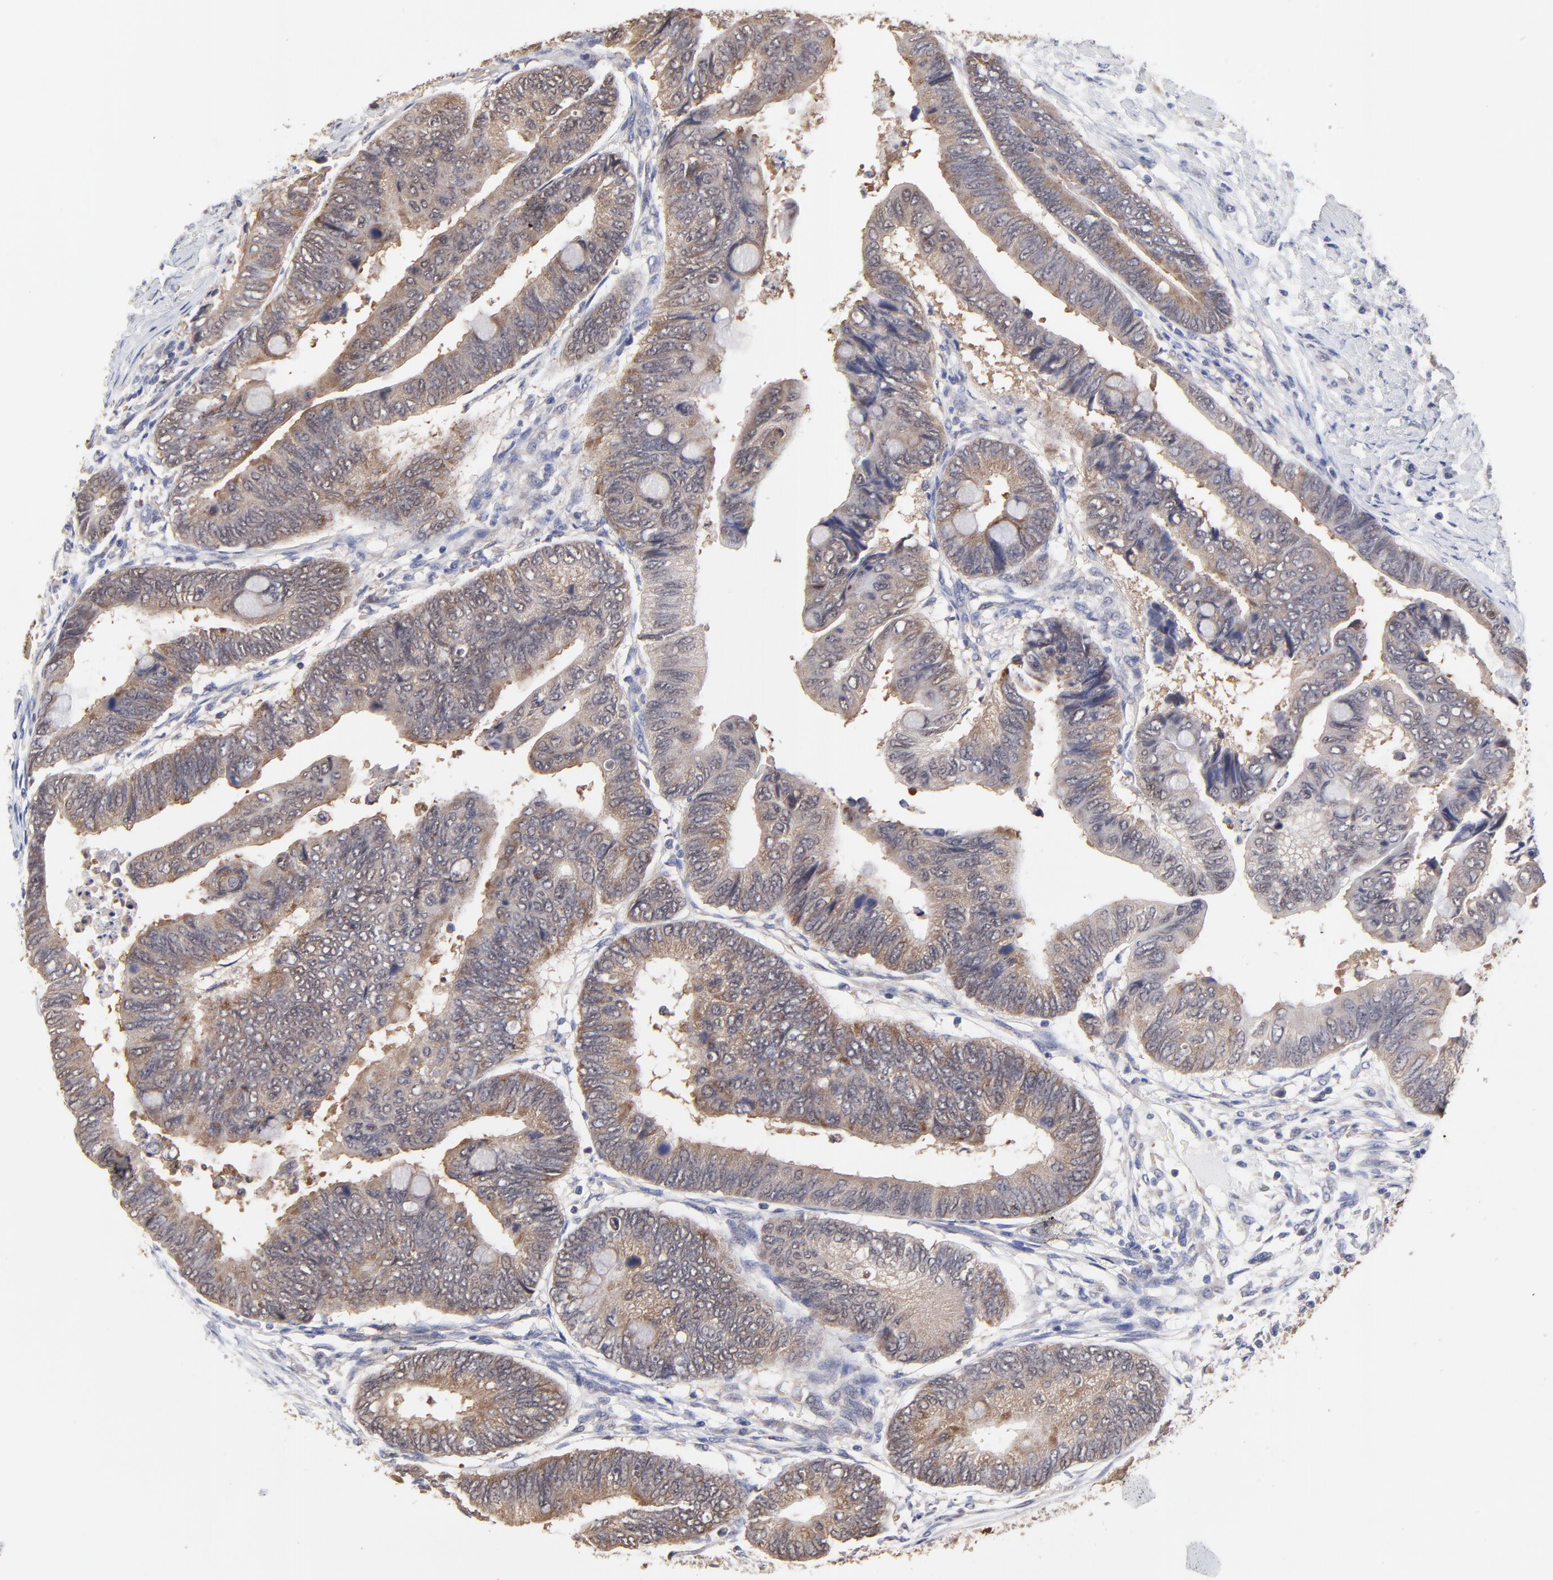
{"staining": {"intensity": "moderate", "quantity": ">75%", "location": "cytoplasmic/membranous"}, "tissue": "colorectal cancer", "cell_type": "Tumor cells", "image_type": "cancer", "snomed": [{"axis": "morphology", "description": "Normal tissue, NOS"}, {"axis": "morphology", "description": "Adenocarcinoma, NOS"}, {"axis": "topography", "description": "Rectum"}, {"axis": "topography", "description": "Peripheral nerve tissue"}], "caption": "Protein expression by immunohistochemistry displays moderate cytoplasmic/membranous positivity in about >75% of tumor cells in adenocarcinoma (colorectal).", "gene": "CCT2", "patient": {"sex": "male", "age": 92}}